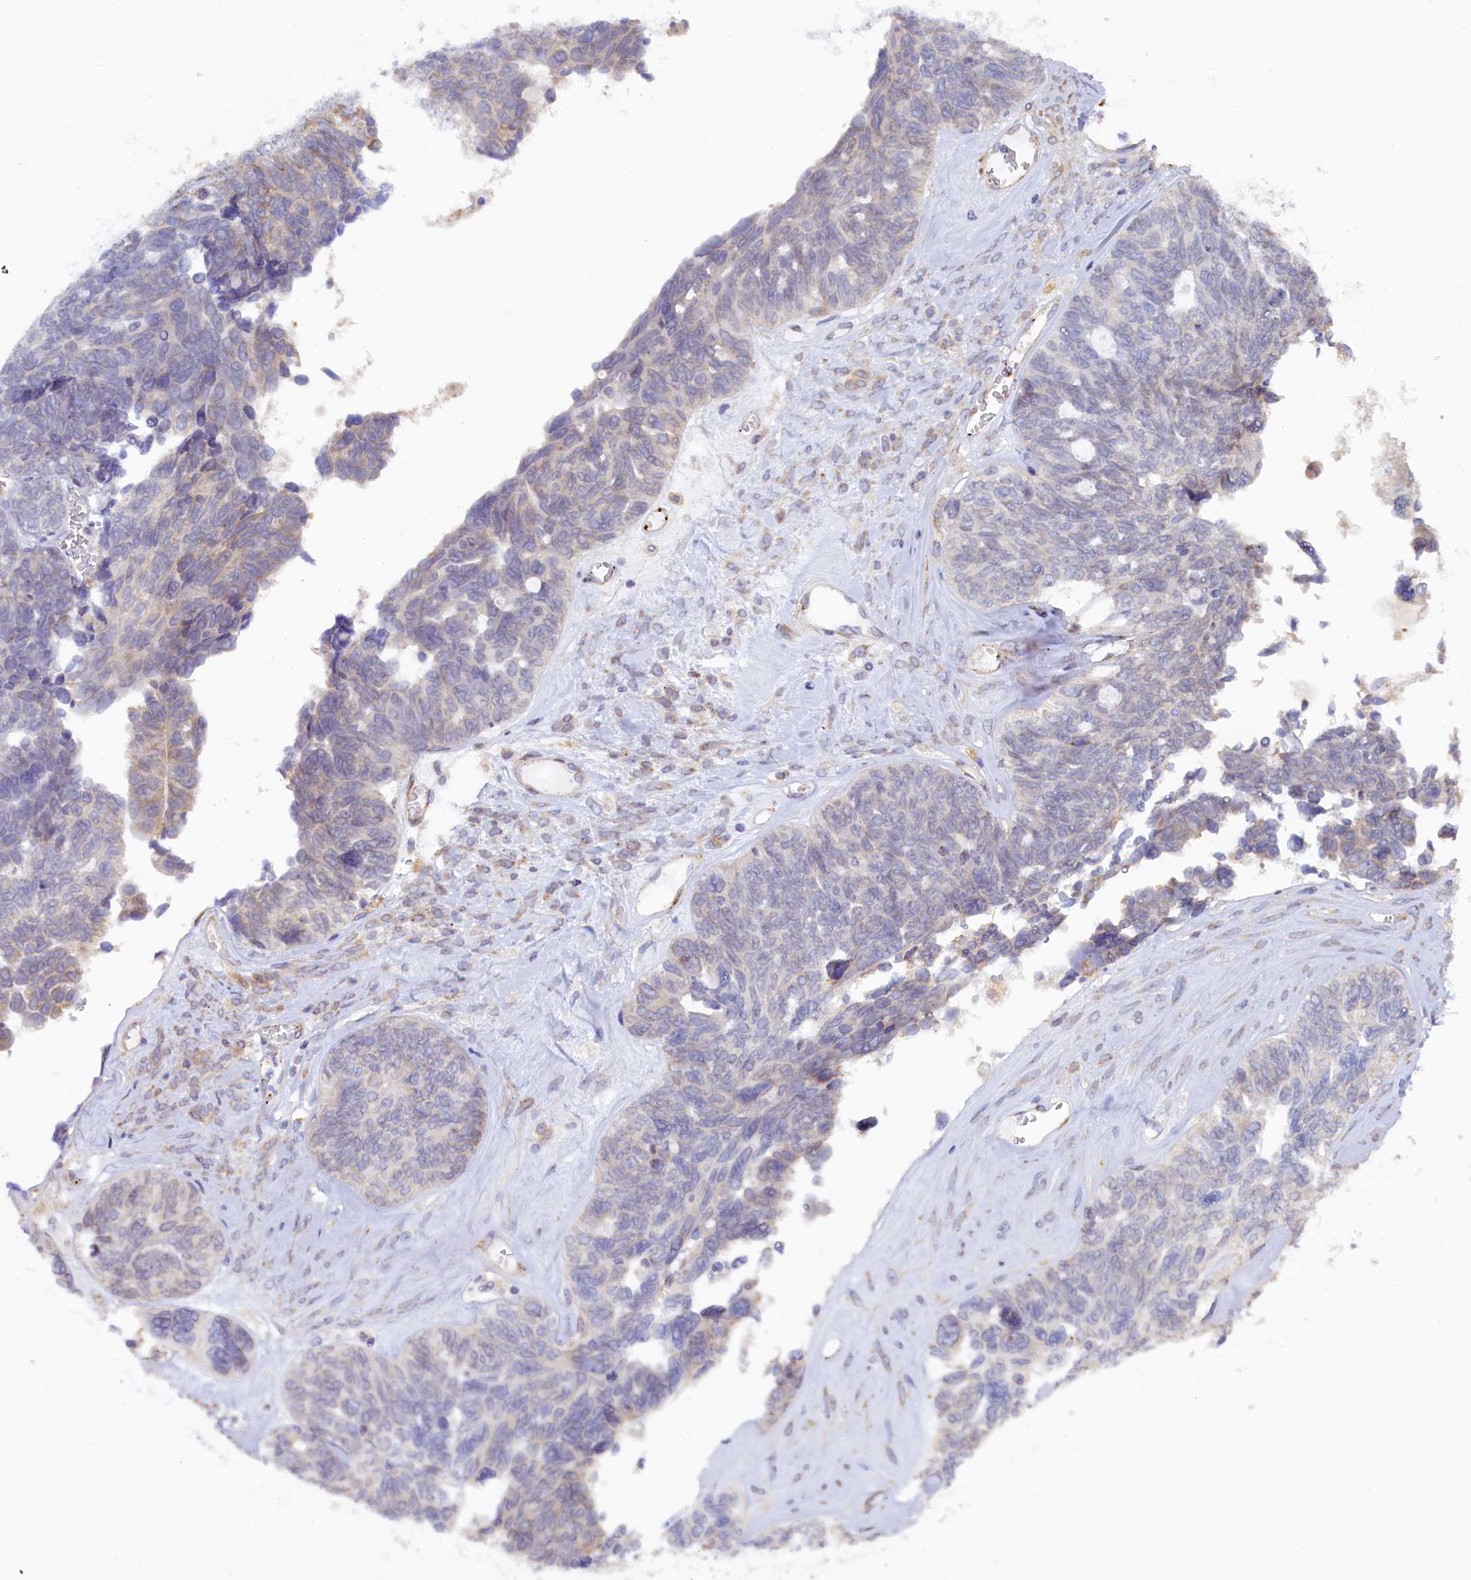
{"staining": {"intensity": "negative", "quantity": "none", "location": "none"}, "tissue": "ovarian cancer", "cell_type": "Tumor cells", "image_type": "cancer", "snomed": [{"axis": "morphology", "description": "Cystadenocarcinoma, serous, NOS"}, {"axis": "topography", "description": "Ovary"}], "caption": "Ovarian serous cystadenocarcinoma was stained to show a protein in brown. There is no significant positivity in tumor cells.", "gene": "POGLUT3", "patient": {"sex": "female", "age": 79}}